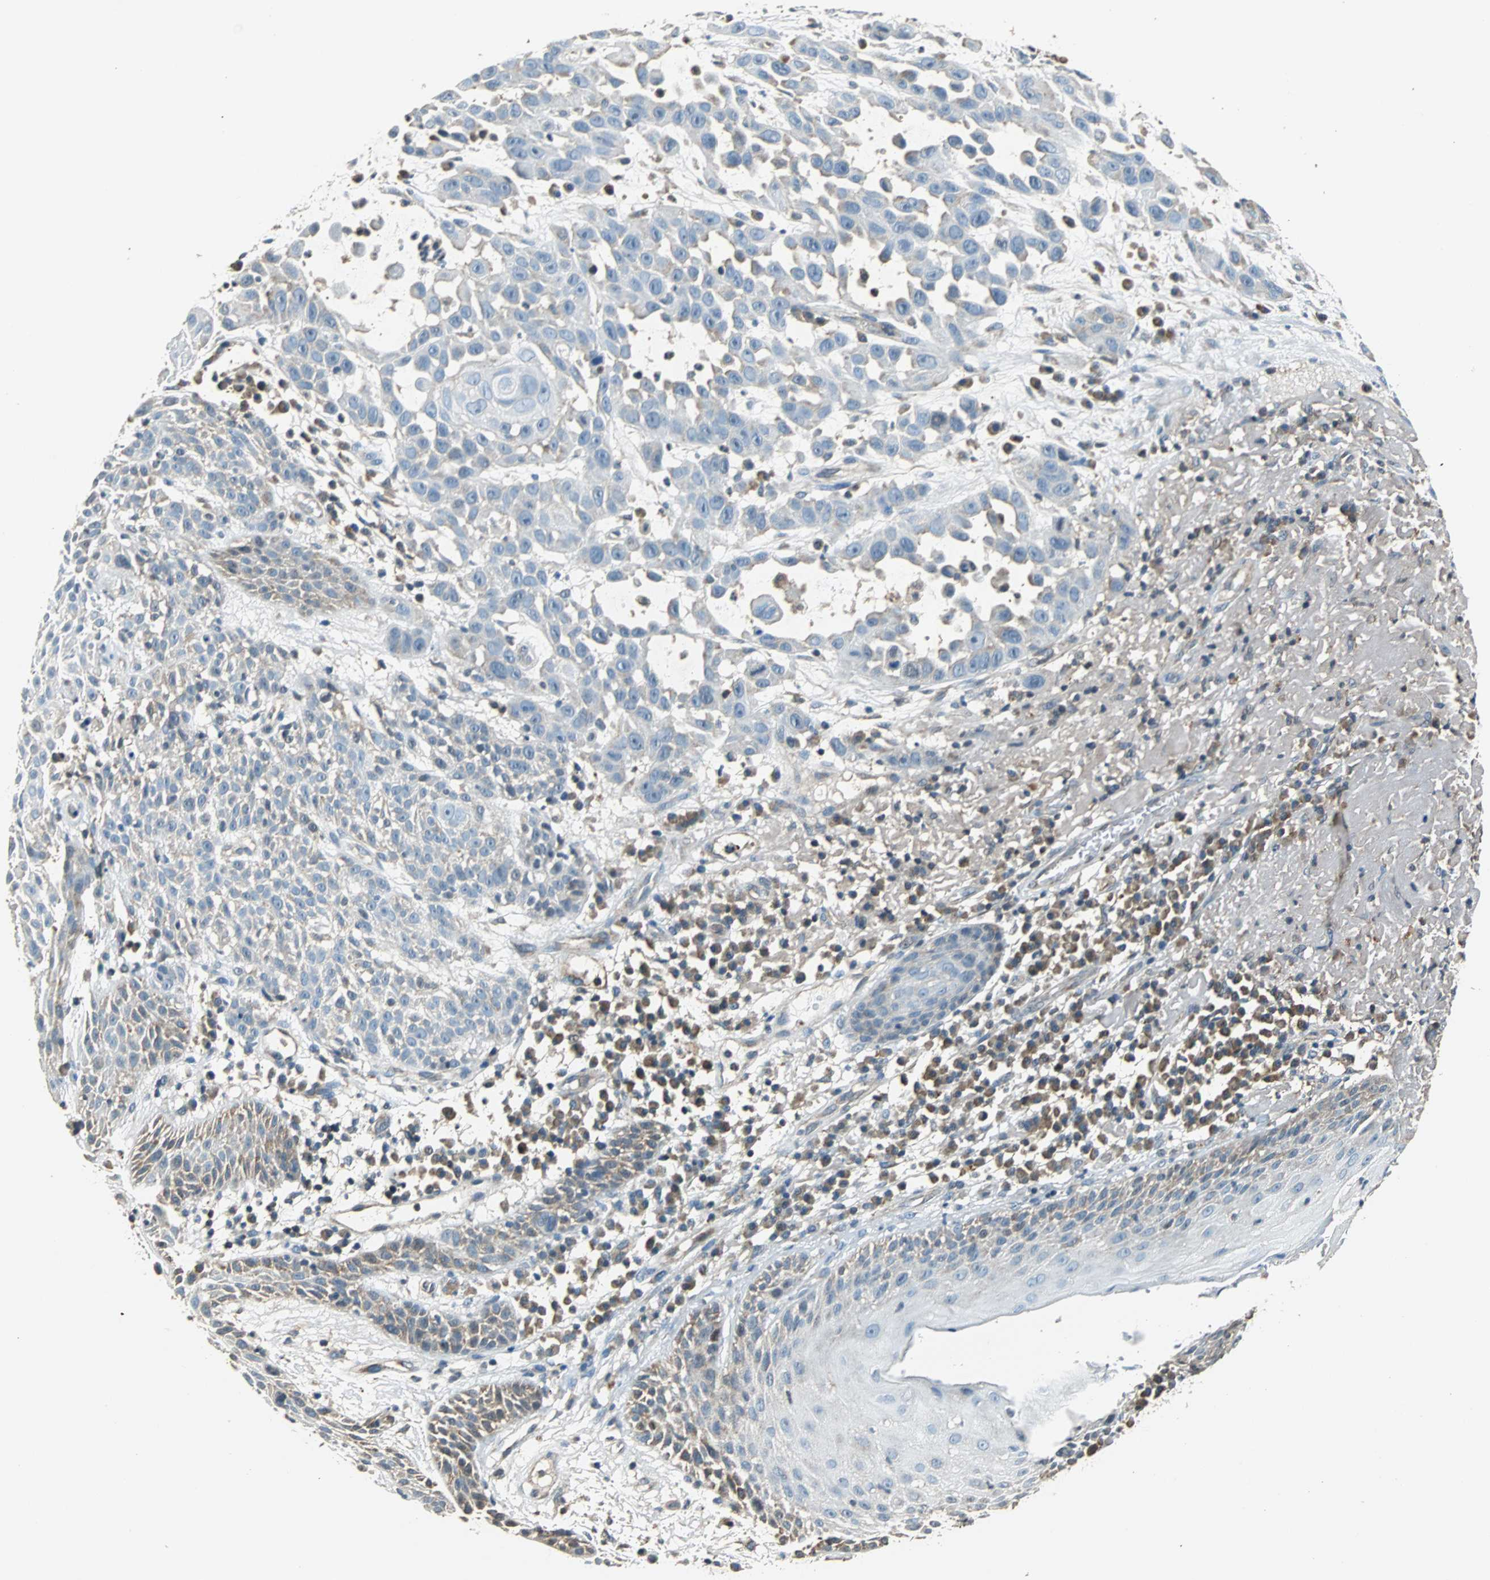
{"staining": {"intensity": "negative", "quantity": "none", "location": "none"}, "tissue": "skin cancer", "cell_type": "Tumor cells", "image_type": "cancer", "snomed": [{"axis": "morphology", "description": "Squamous cell carcinoma, NOS"}, {"axis": "topography", "description": "Skin"}], "caption": "Skin squamous cell carcinoma was stained to show a protein in brown. There is no significant positivity in tumor cells.", "gene": "GSDMD", "patient": {"sex": "male", "age": 81}}